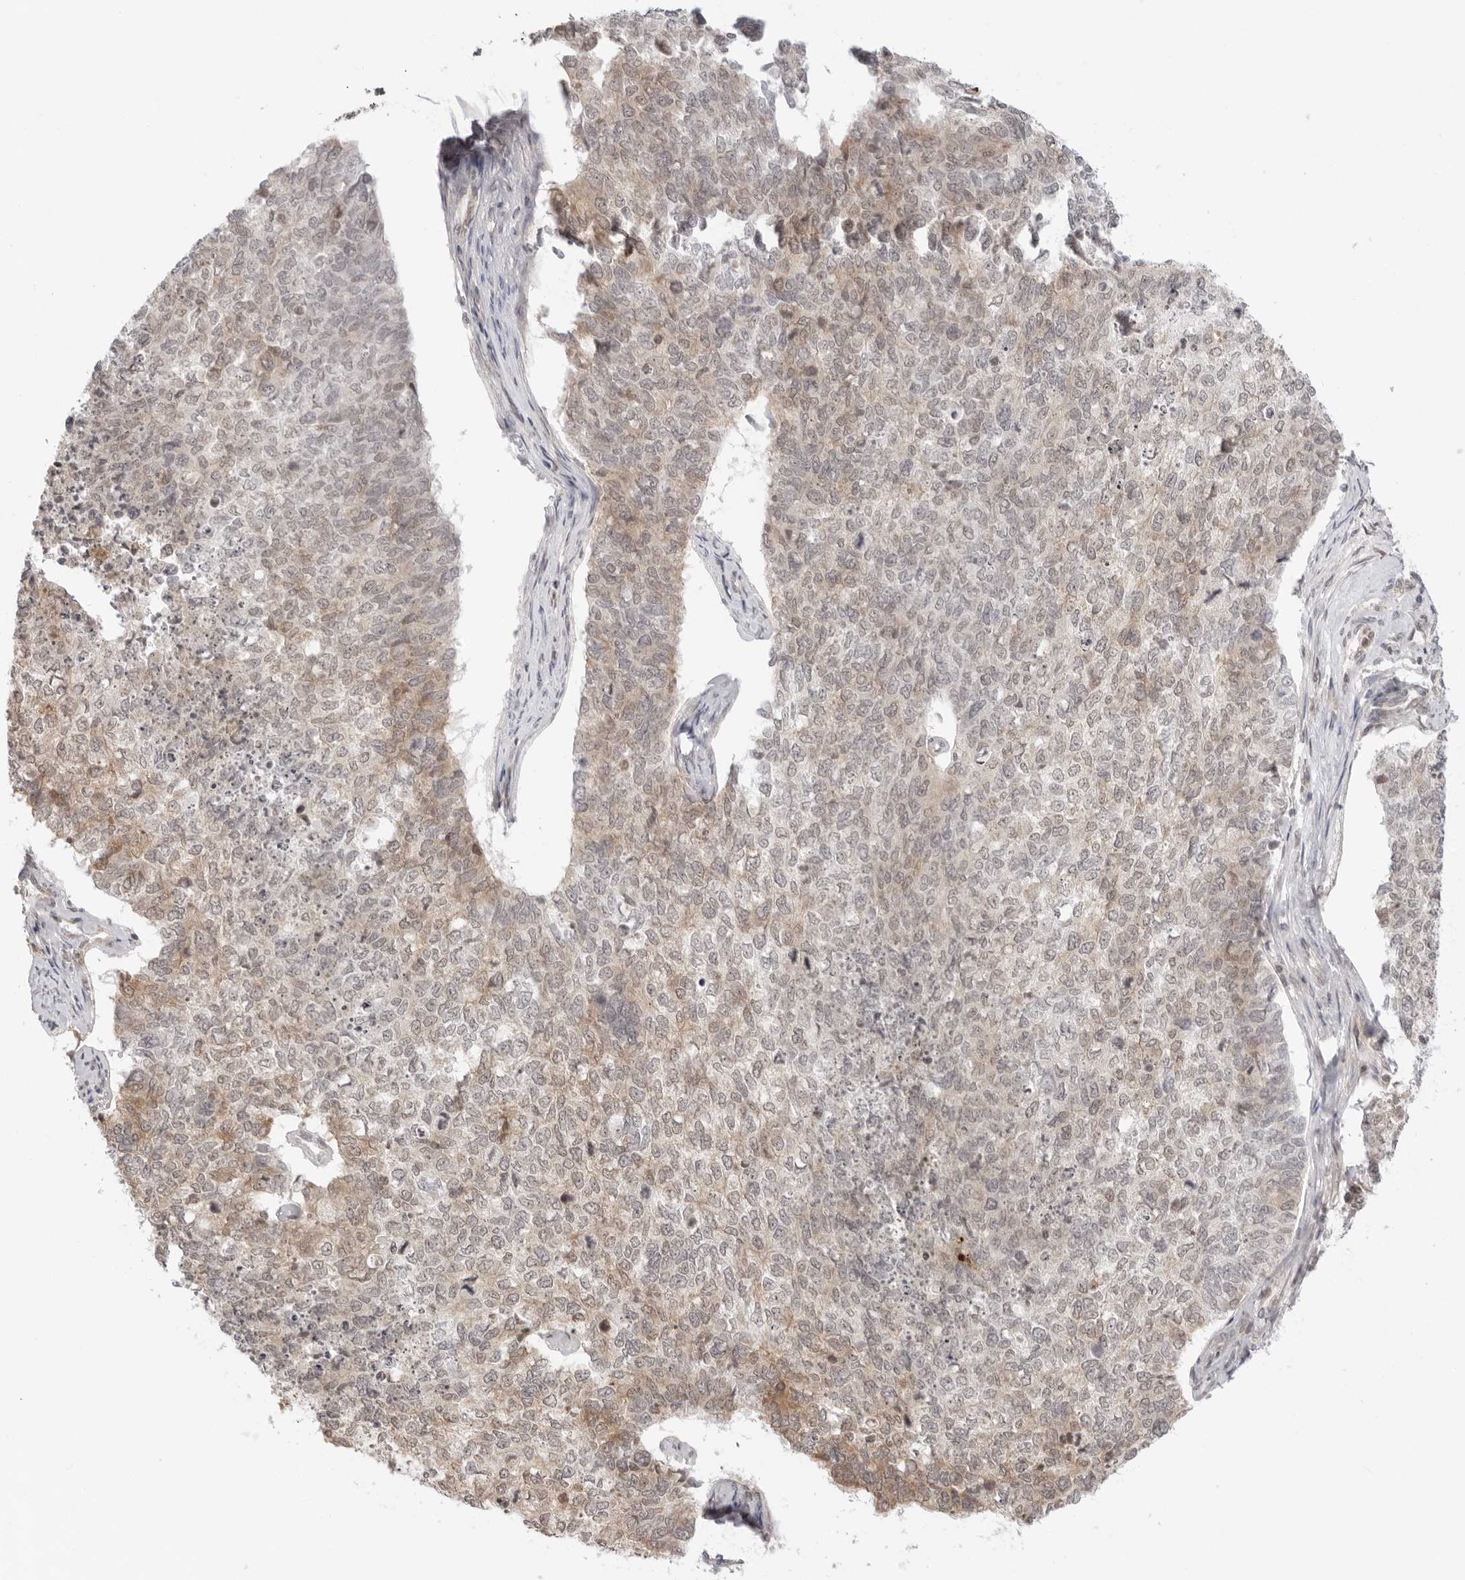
{"staining": {"intensity": "weak", "quantity": "25%-75%", "location": "cytoplasmic/membranous"}, "tissue": "cervical cancer", "cell_type": "Tumor cells", "image_type": "cancer", "snomed": [{"axis": "morphology", "description": "Squamous cell carcinoma, NOS"}, {"axis": "topography", "description": "Cervix"}], "caption": "A histopathology image showing weak cytoplasmic/membranous staining in approximately 25%-75% of tumor cells in squamous cell carcinoma (cervical), as visualized by brown immunohistochemical staining.", "gene": "PRRC2C", "patient": {"sex": "female", "age": 63}}